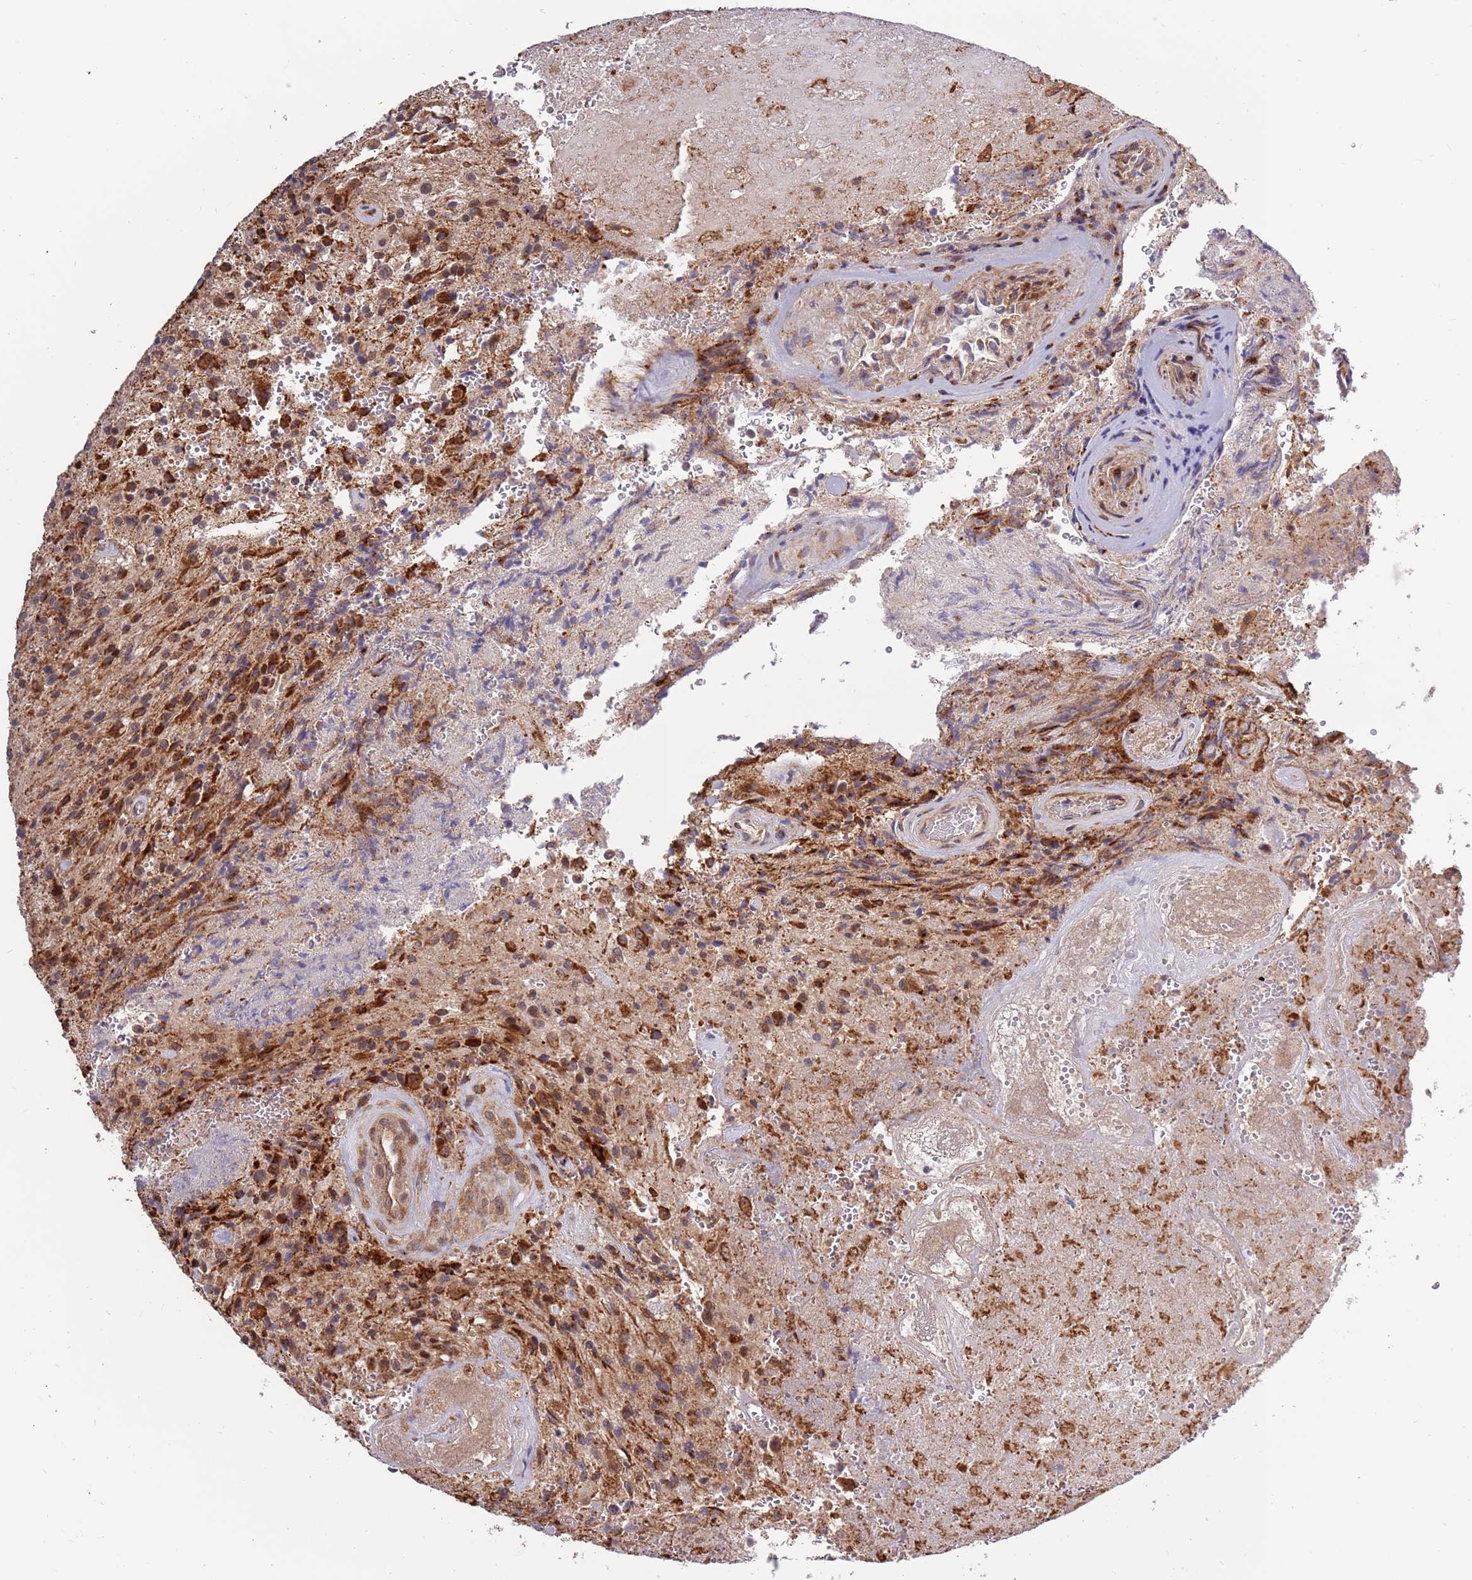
{"staining": {"intensity": "strong", "quantity": ">75%", "location": "cytoplasmic/membranous"}, "tissue": "glioma", "cell_type": "Tumor cells", "image_type": "cancer", "snomed": [{"axis": "morphology", "description": "Normal tissue, NOS"}, {"axis": "morphology", "description": "Glioma, malignant, High grade"}, {"axis": "topography", "description": "Cerebral cortex"}], "caption": "An image of human high-grade glioma (malignant) stained for a protein shows strong cytoplasmic/membranous brown staining in tumor cells.", "gene": "HAUS3", "patient": {"sex": "male", "age": 56}}